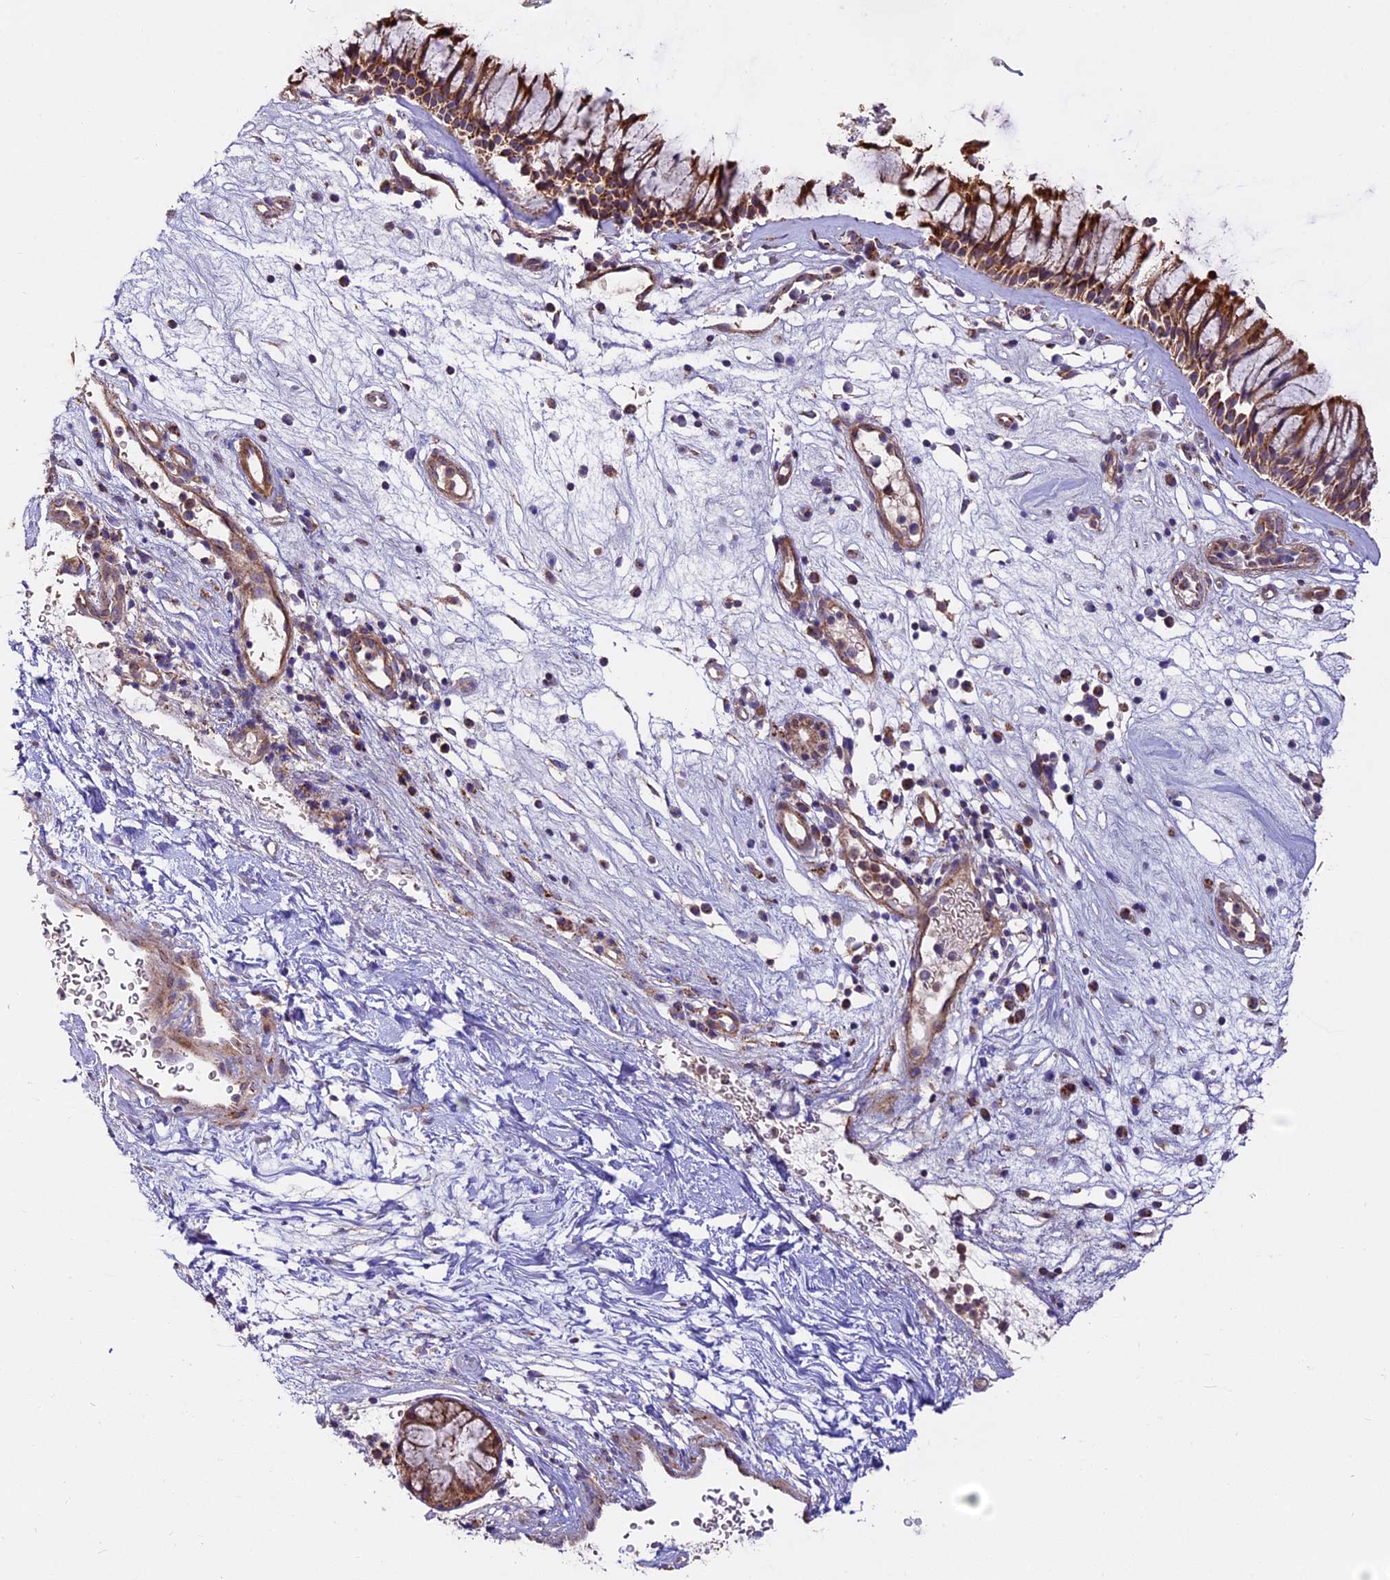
{"staining": {"intensity": "moderate", "quantity": ">75%", "location": "cytoplasmic/membranous"}, "tissue": "nasopharynx", "cell_type": "Respiratory epithelial cells", "image_type": "normal", "snomed": [{"axis": "morphology", "description": "Normal tissue, NOS"}, {"axis": "morphology", "description": "Inflammation, NOS"}, {"axis": "morphology", "description": "Malignant melanoma, Metastatic site"}, {"axis": "topography", "description": "Nasopharynx"}], "caption": "Immunohistochemistry (DAB (3,3'-diaminobenzidine)) staining of unremarkable nasopharynx shows moderate cytoplasmic/membranous protein staining in about >75% of respiratory epithelial cells.", "gene": "NDUFA8", "patient": {"sex": "male", "age": 70}}